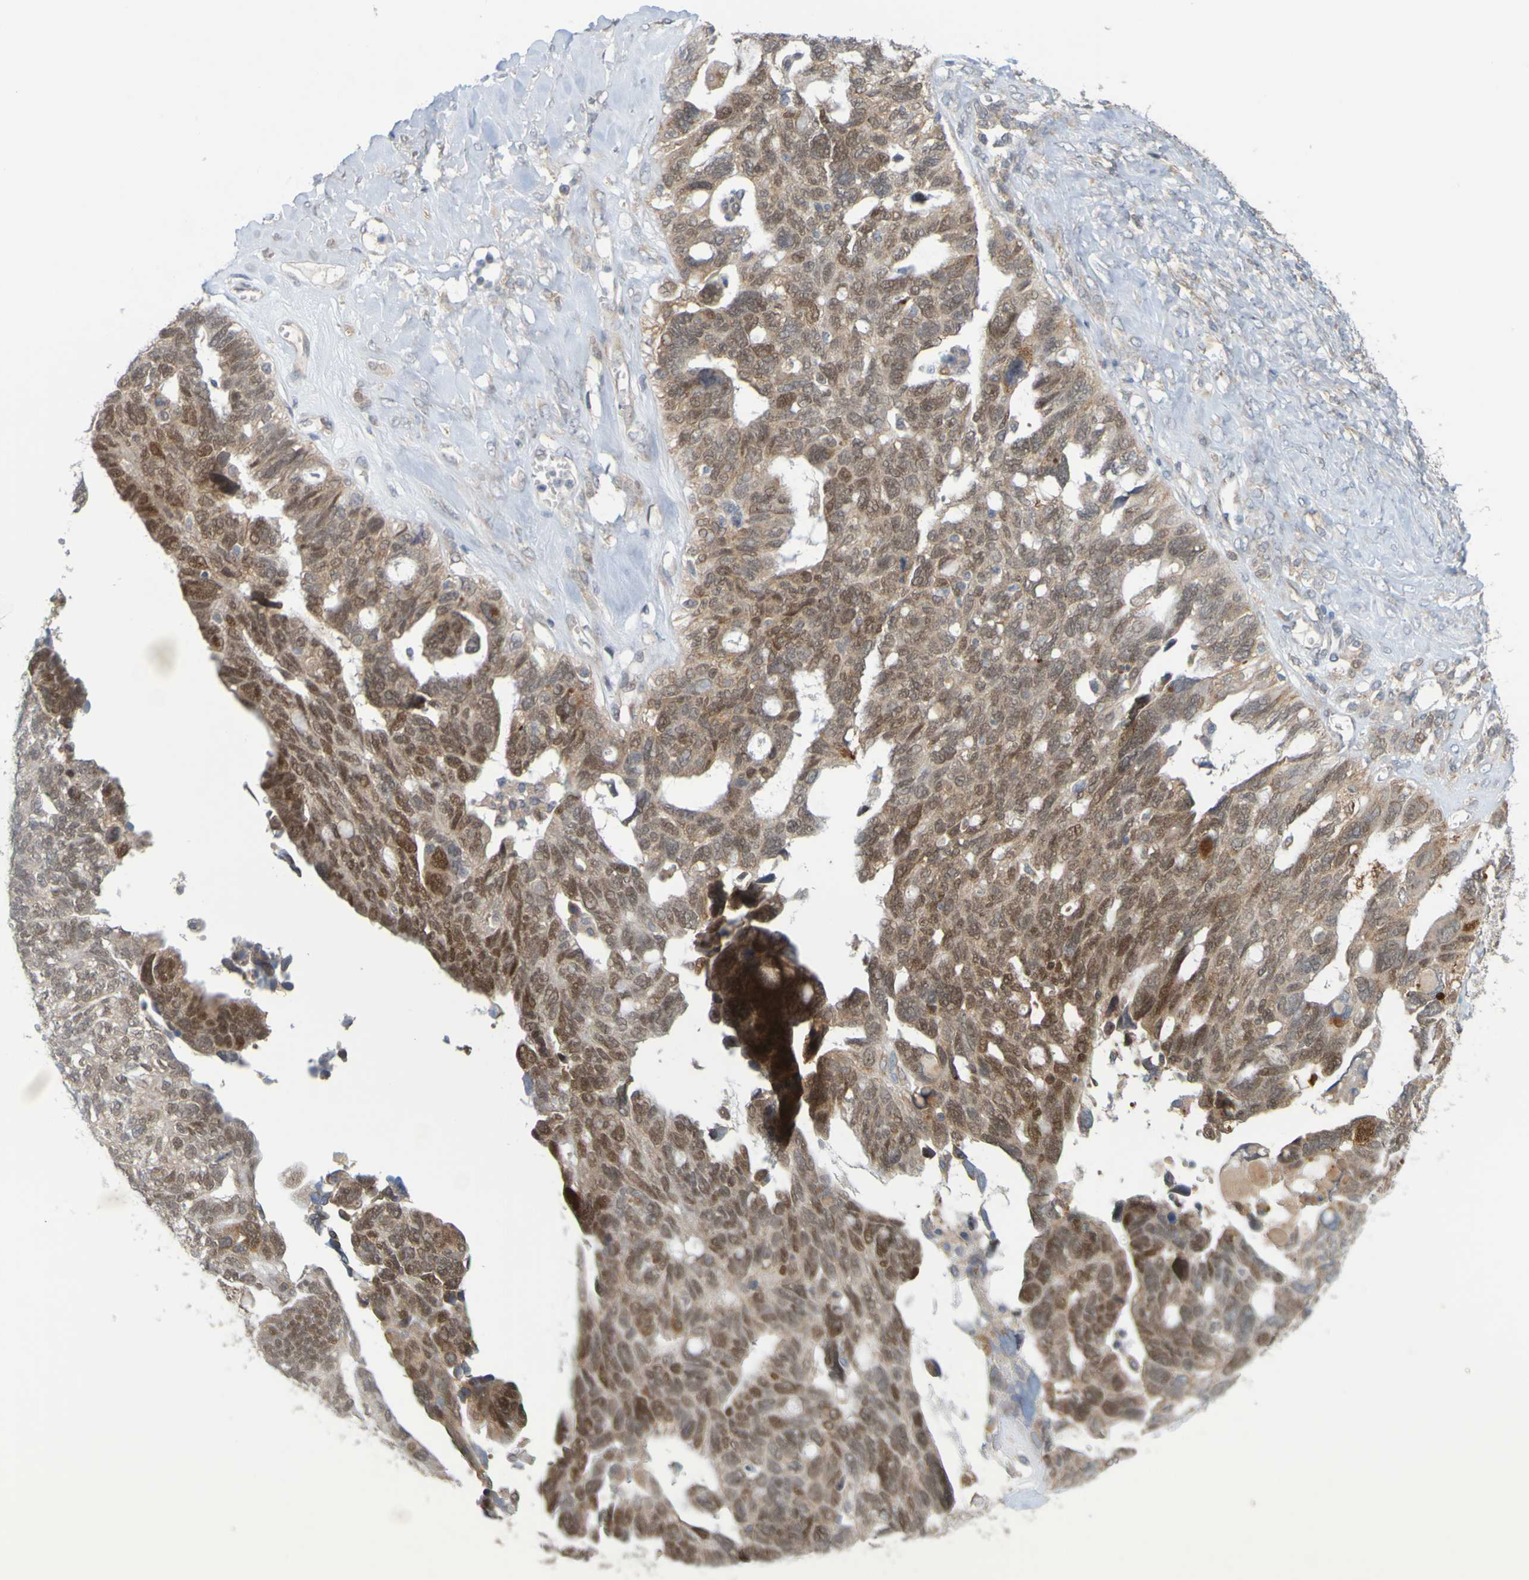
{"staining": {"intensity": "moderate", "quantity": "25%-75%", "location": "cytoplasmic/membranous,nuclear"}, "tissue": "ovarian cancer", "cell_type": "Tumor cells", "image_type": "cancer", "snomed": [{"axis": "morphology", "description": "Cystadenocarcinoma, serous, NOS"}, {"axis": "topography", "description": "Ovary"}], "caption": "Immunohistochemistry (IHC) of ovarian cancer (serous cystadenocarcinoma) exhibits medium levels of moderate cytoplasmic/membranous and nuclear positivity in about 25%-75% of tumor cells.", "gene": "MOGS", "patient": {"sex": "female", "age": 79}}